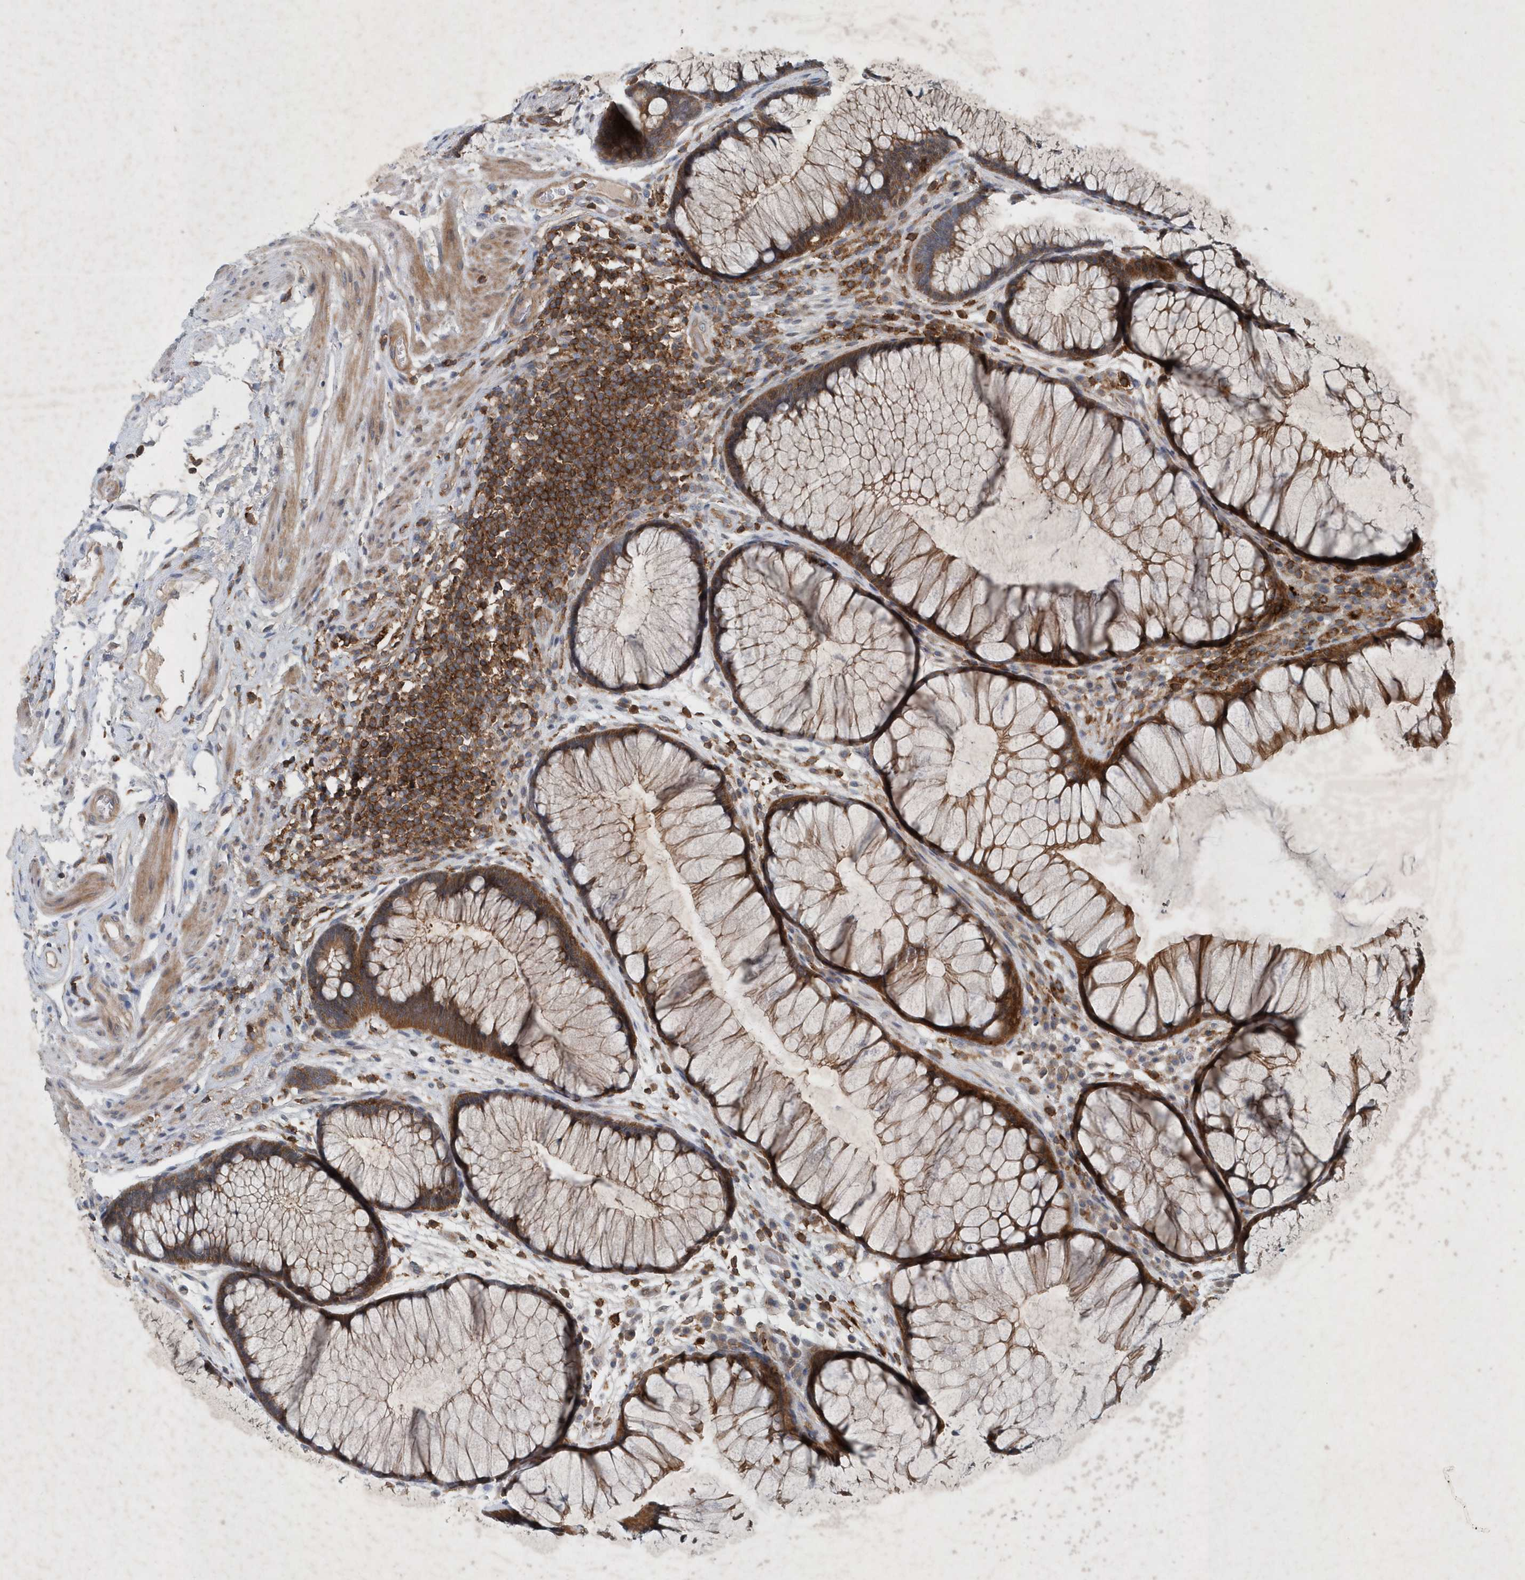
{"staining": {"intensity": "moderate", "quantity": ">75%", "location": "cytoplasmic/membranous"}, "tissue": "rectum", "cell_type": "Glandular cells", "image_type": "normal", "snomed": [{"axis": "morphology", "description": "Normal tissue, NOS"}, {"axis": "topography", "description": "Rectum"}], "caption": "Protein analysis of benign rectum shows moderate cytoplasmic/membranous positivity in approximately >75% of glandular cells.", "gene": "P2RY10", "patient": {"sex": "male", "age": 51}}